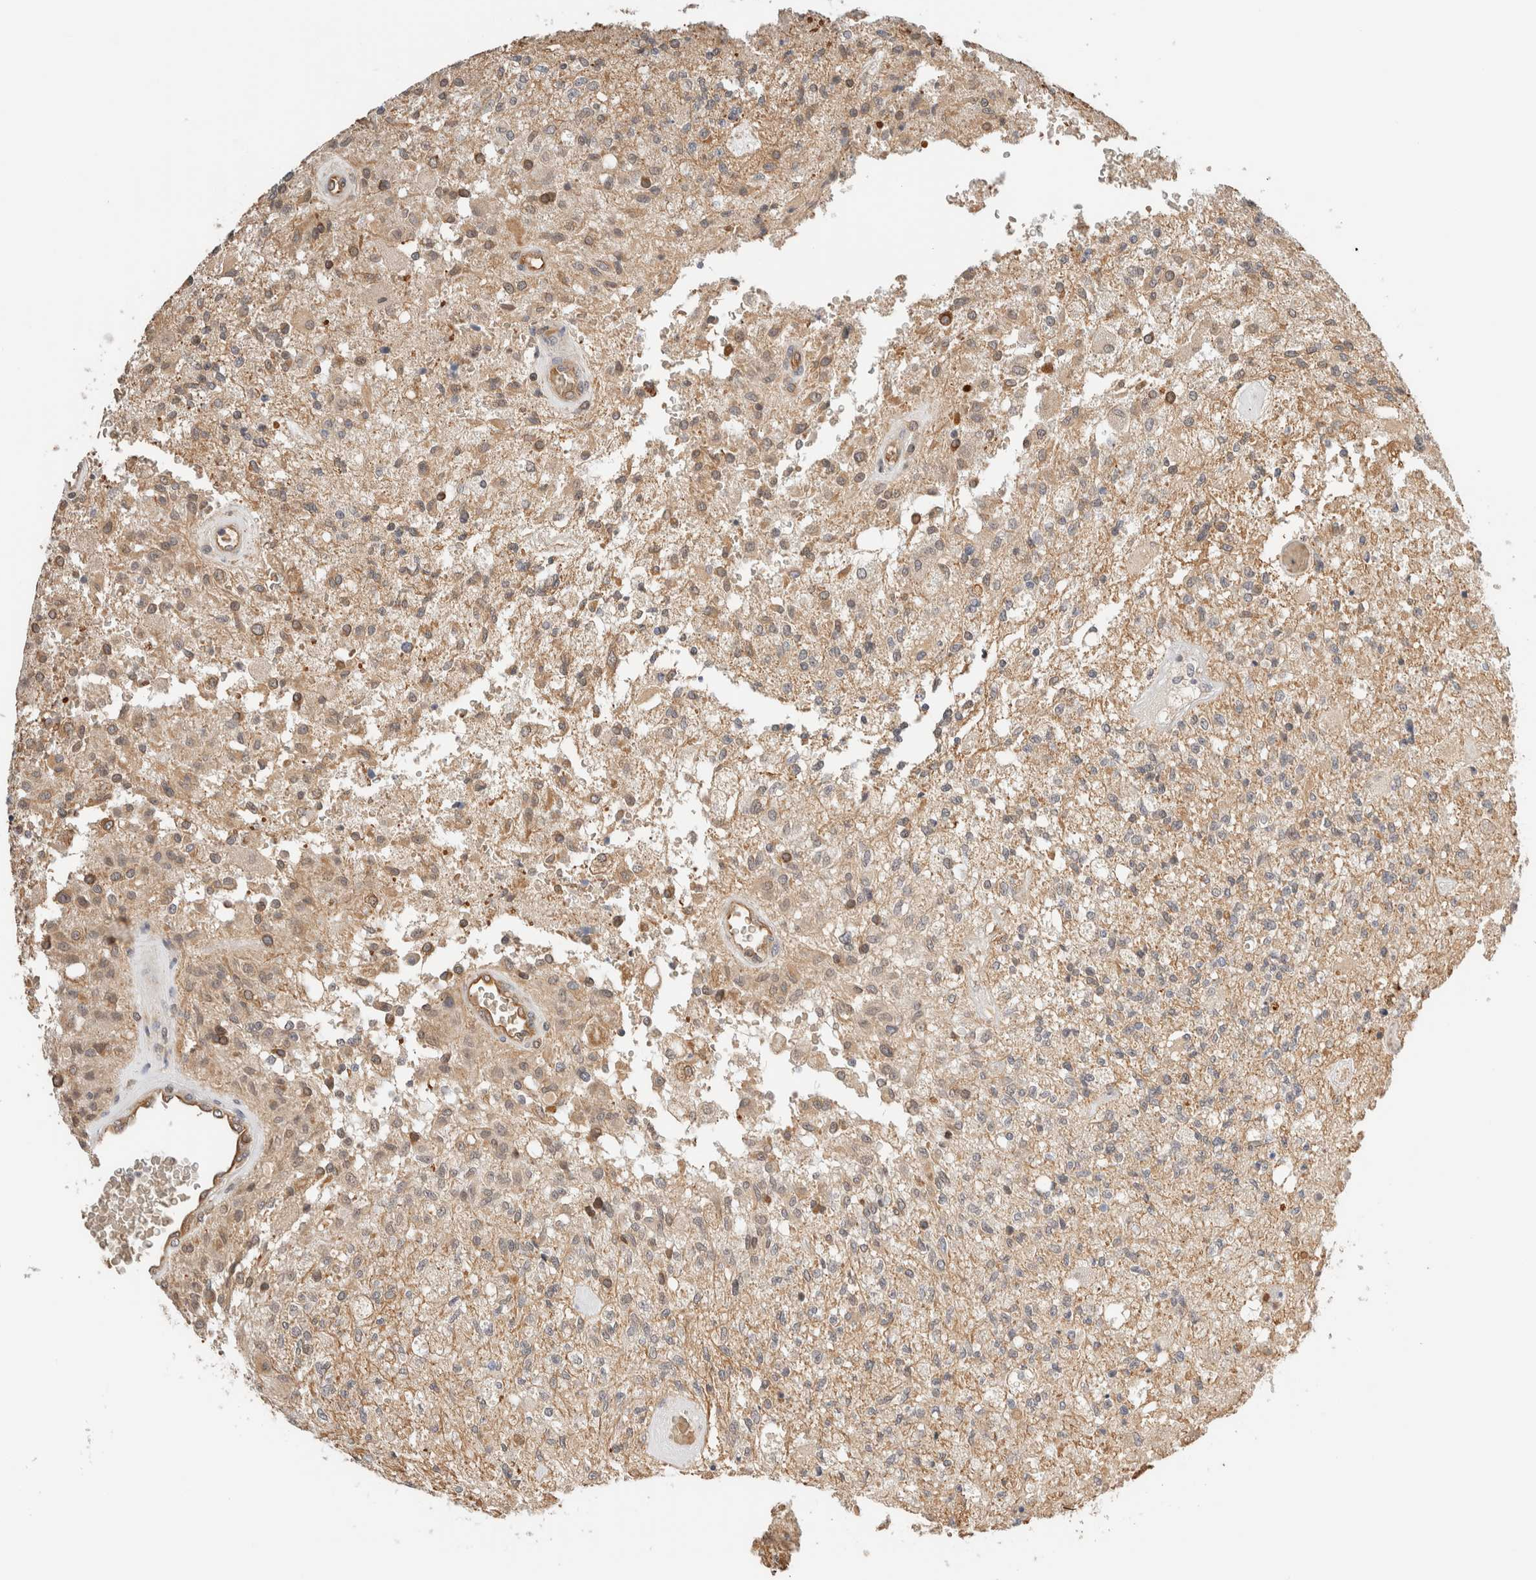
{"staining": {"intensity": "moderate", "quantity": "<25%", "location": "cytoplasmic/membranous"}, "tissue": "glioma", "cell_type": "Tumor cells", "image_type": "cancer", "snomed": [{"axis": "morphology", "description": "Normal tissue, NOS"}, {"axis": "morphology", "description": "Glioma, malignant, High grade"}, {"axis": "topography", "description": "Cerebral cortex"}], "caption": "Glioma stained for a protein demonstrates moderate cytoplasmic/membranous positivity in tumor cells.", "gene": "SYVN1", "patient": {"sex": "male", "age": 77}}